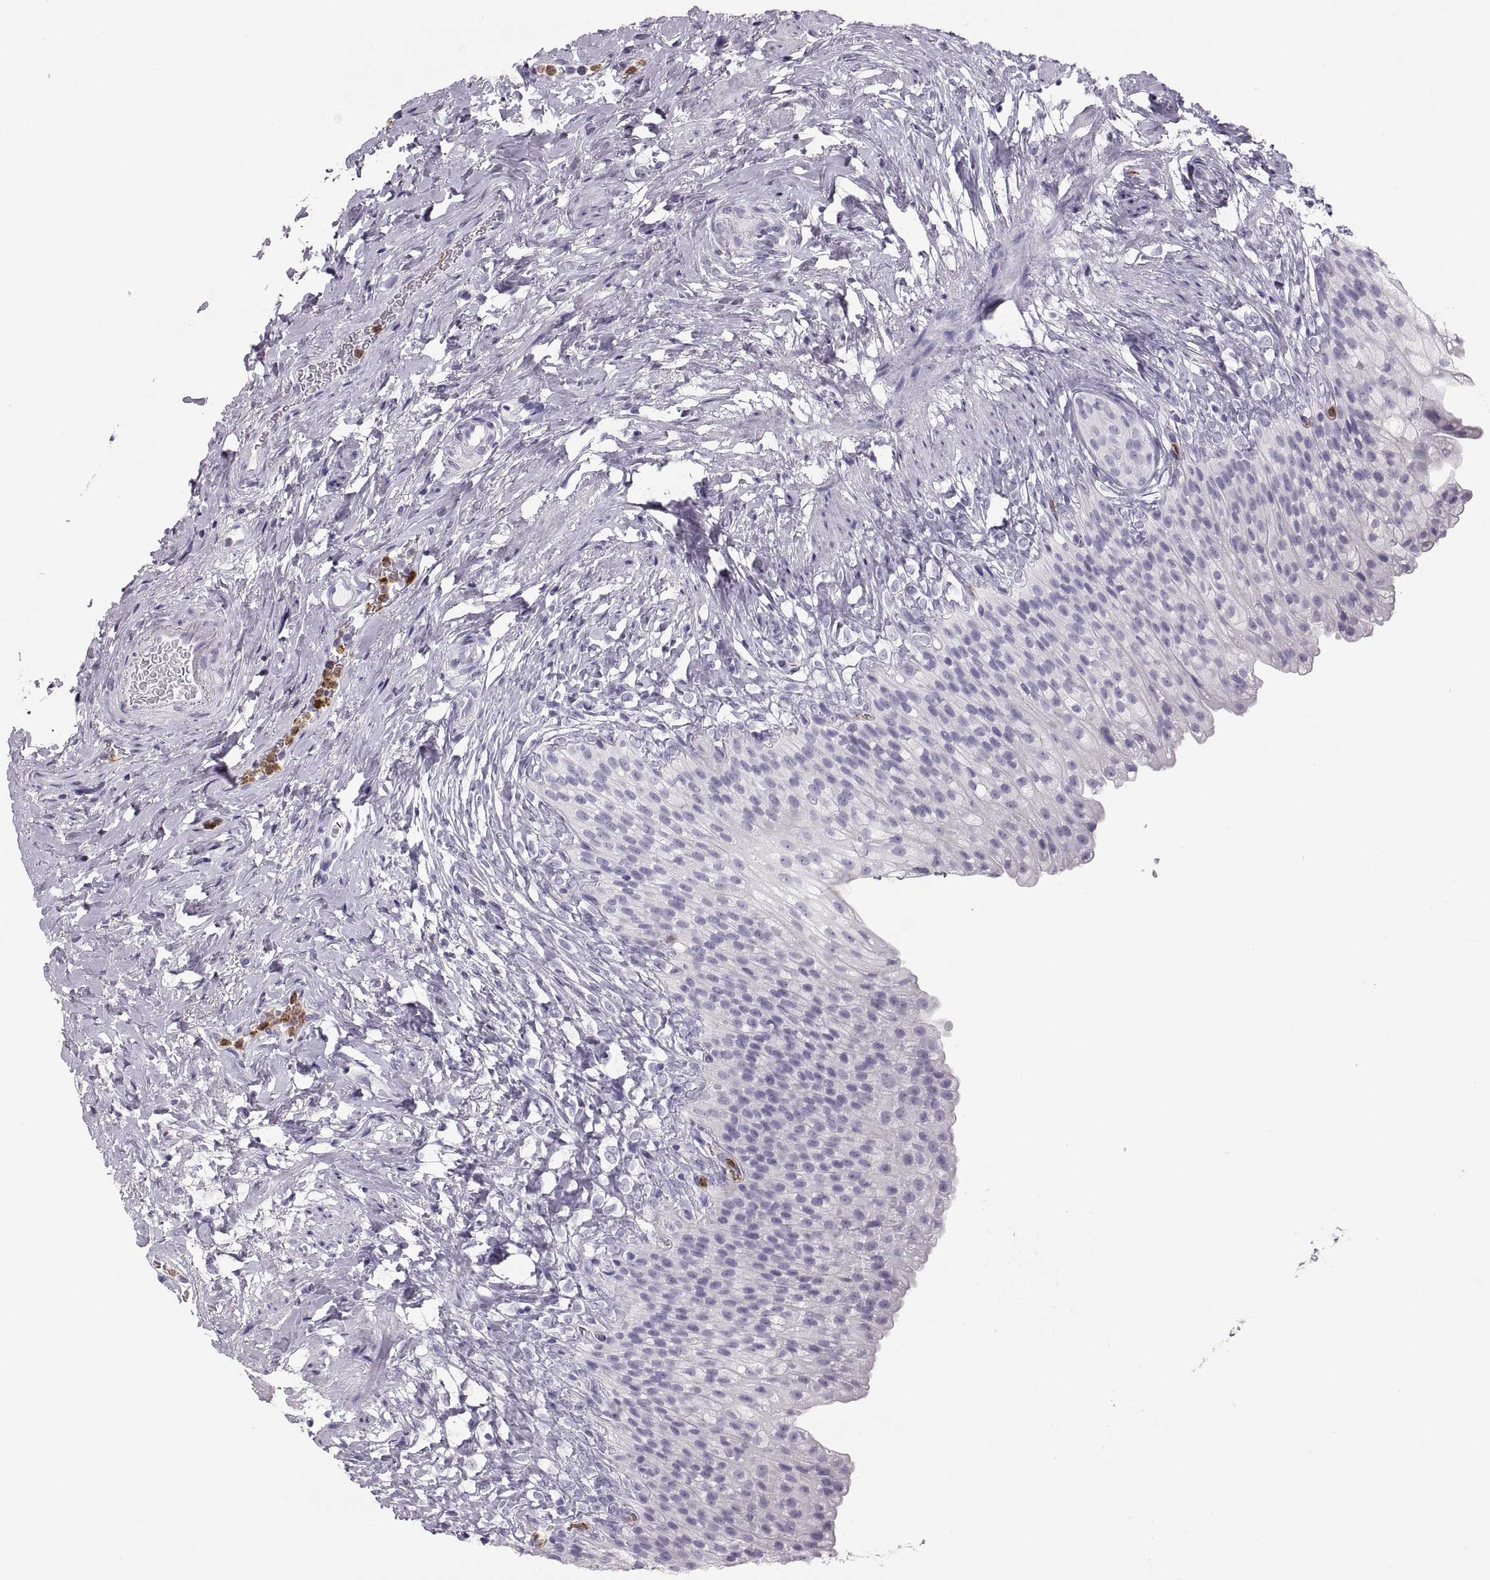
{"staining": {"intensity": "negative", "quantity": "none", "location": "none"}, "tissue": "urinary bladder", "cell_type": "Urothelial cells", "image_type": "normal", "snomed": [{"axis": "morphology", "description": "Normal tissue, NOS"}, {"axis": "topography", "description": "Urinary bladder"}], "caption": "An immunohistochemistry photomicrograph of unremarkable urinary bladder is shown. There is no staining in urothelial cells of urinary bladder.", "gene": "MILR1", "patient": {"sex": "male", "age": 76}}